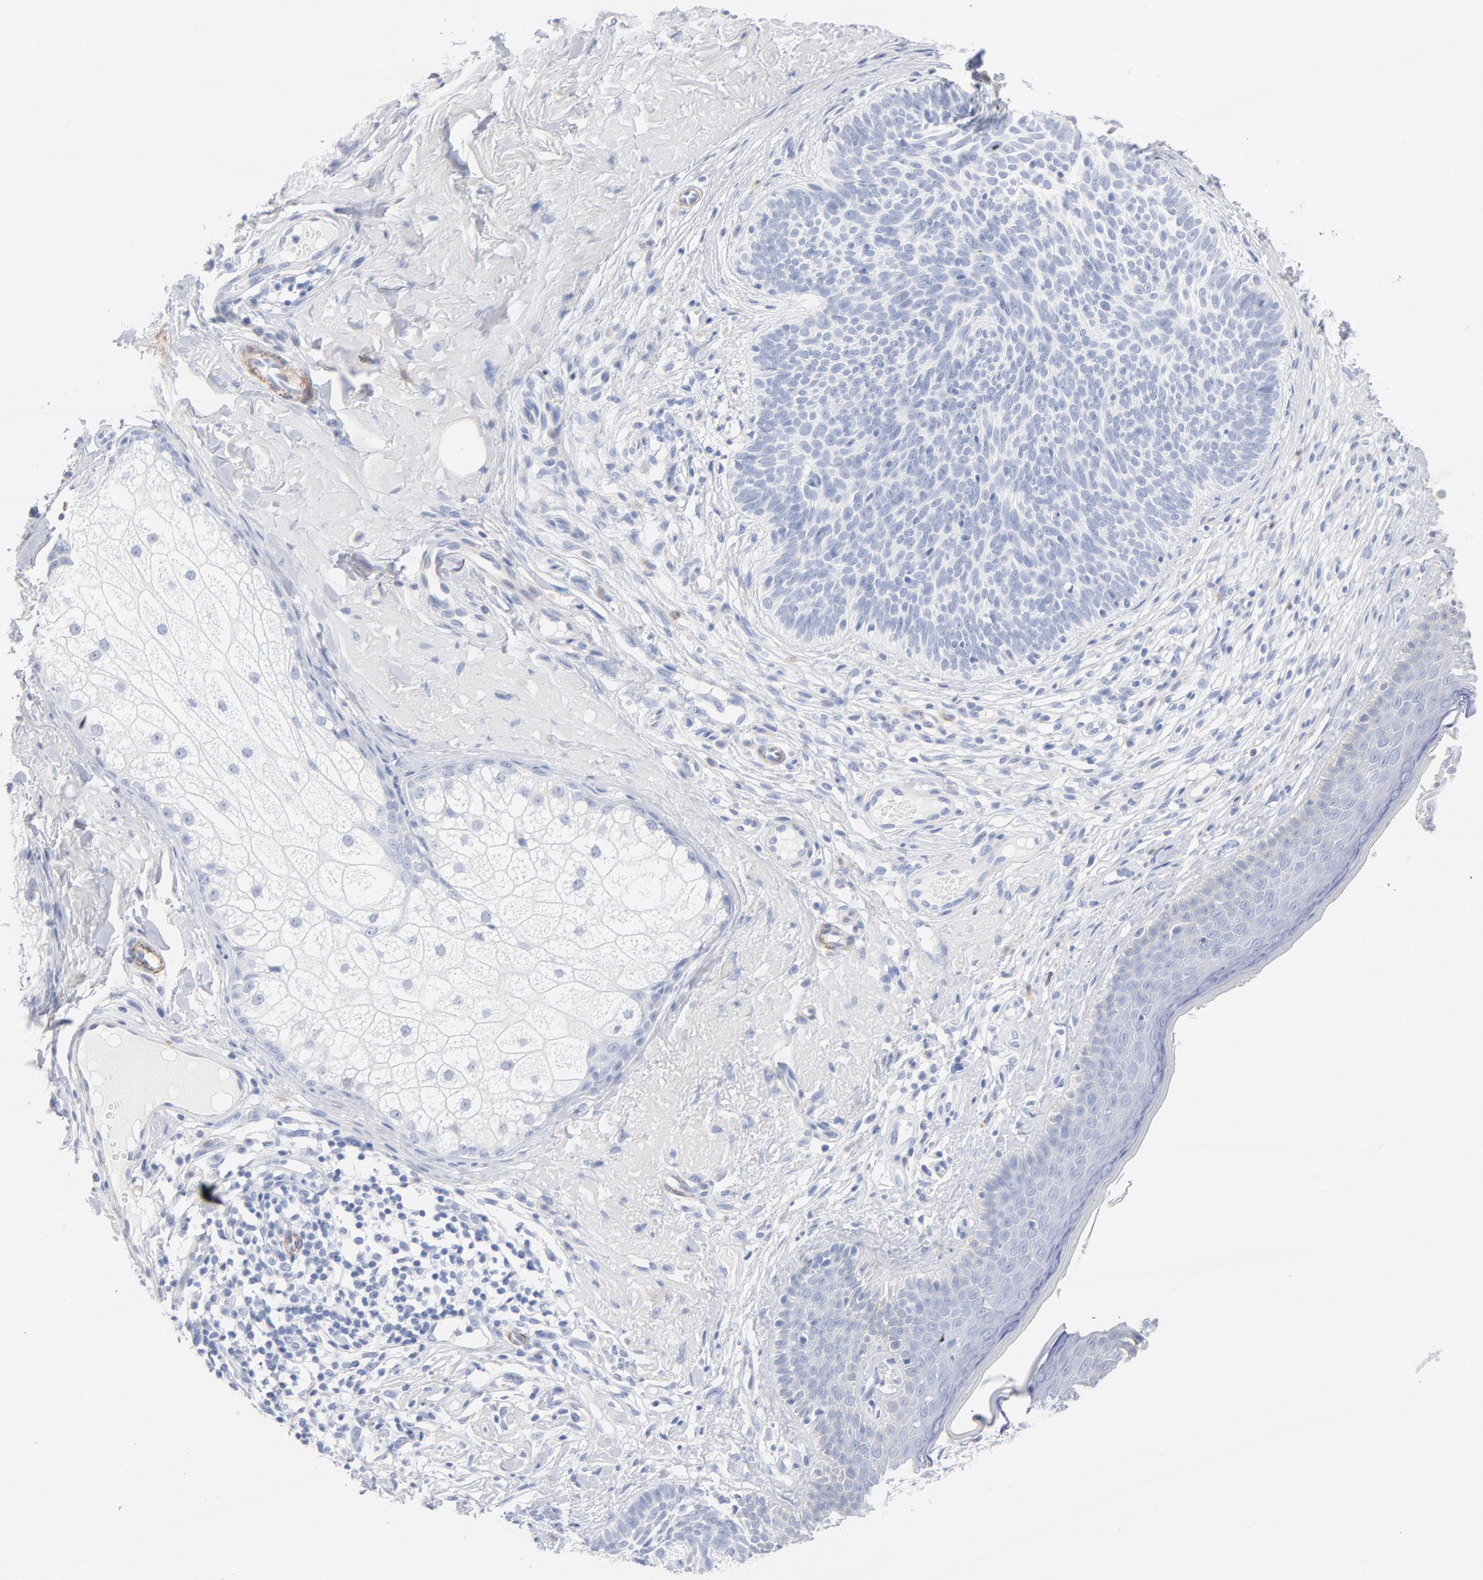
{"staining": {"intensity": "negative", "quantity": "none", "location": "none"}, "tissue": "skin cancer", "cell_type": "Tumor cells", "image_type": "cancer", "snomed": [{"axis": "morphology", "description": "Basal cell carcinoma"}, {"axis": "topography", "description": "Skin"}], "caption": "High magnification brightfield microscopy of skin cancer (basal cell carcinoma) stained with DAB (3,3'-diaminobenzidine) (brown) and counterstained with hematoxylin (blue): tumor cells show no significant expression. (Brightfield microscopy of DAB (3,3'-diaminobenzidine) immunohistochemistry (IHC) at high magnification).", "gene": "AGTR1", "patient": {"sex": "male", "age": 74}}